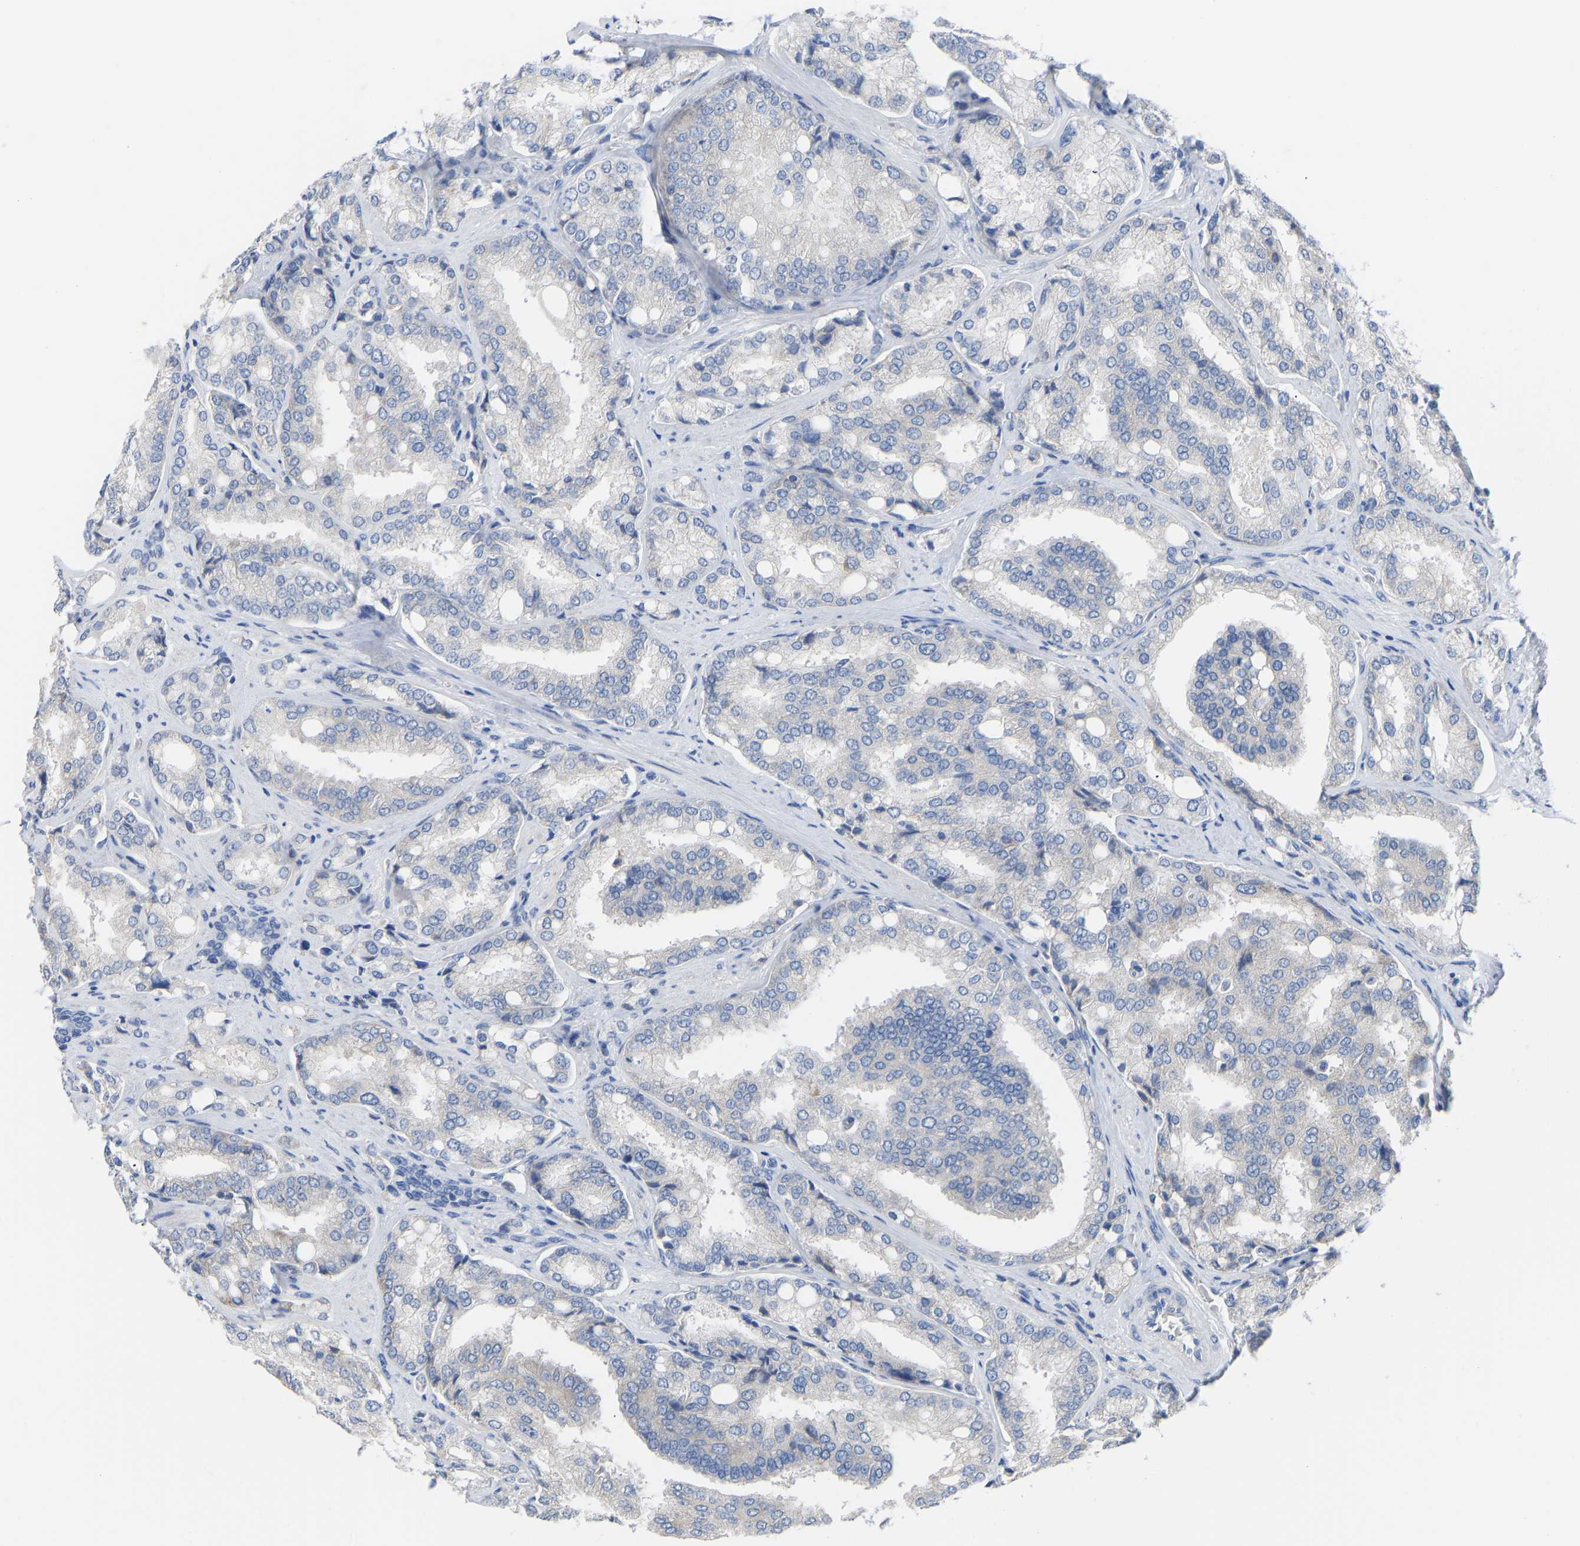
{"staining": {"intensity": "negative", "quantity": "none", "location": "none"}, "tissue": "prostate cancer", "cell_type": "Tumor cells", "image_type": "cancer", "snomed": [{"axis": "morphology", "description": "Adenocarcinoma, High grade"}, {"axis": "topography", "description": "Prostate"}], "caption": "Immunohistochemical staining of human prostate cancer exhibits no significant expression in tumor cells.", "gene": "OLIG2", "patient": {"sex": "male", "age": 50}}